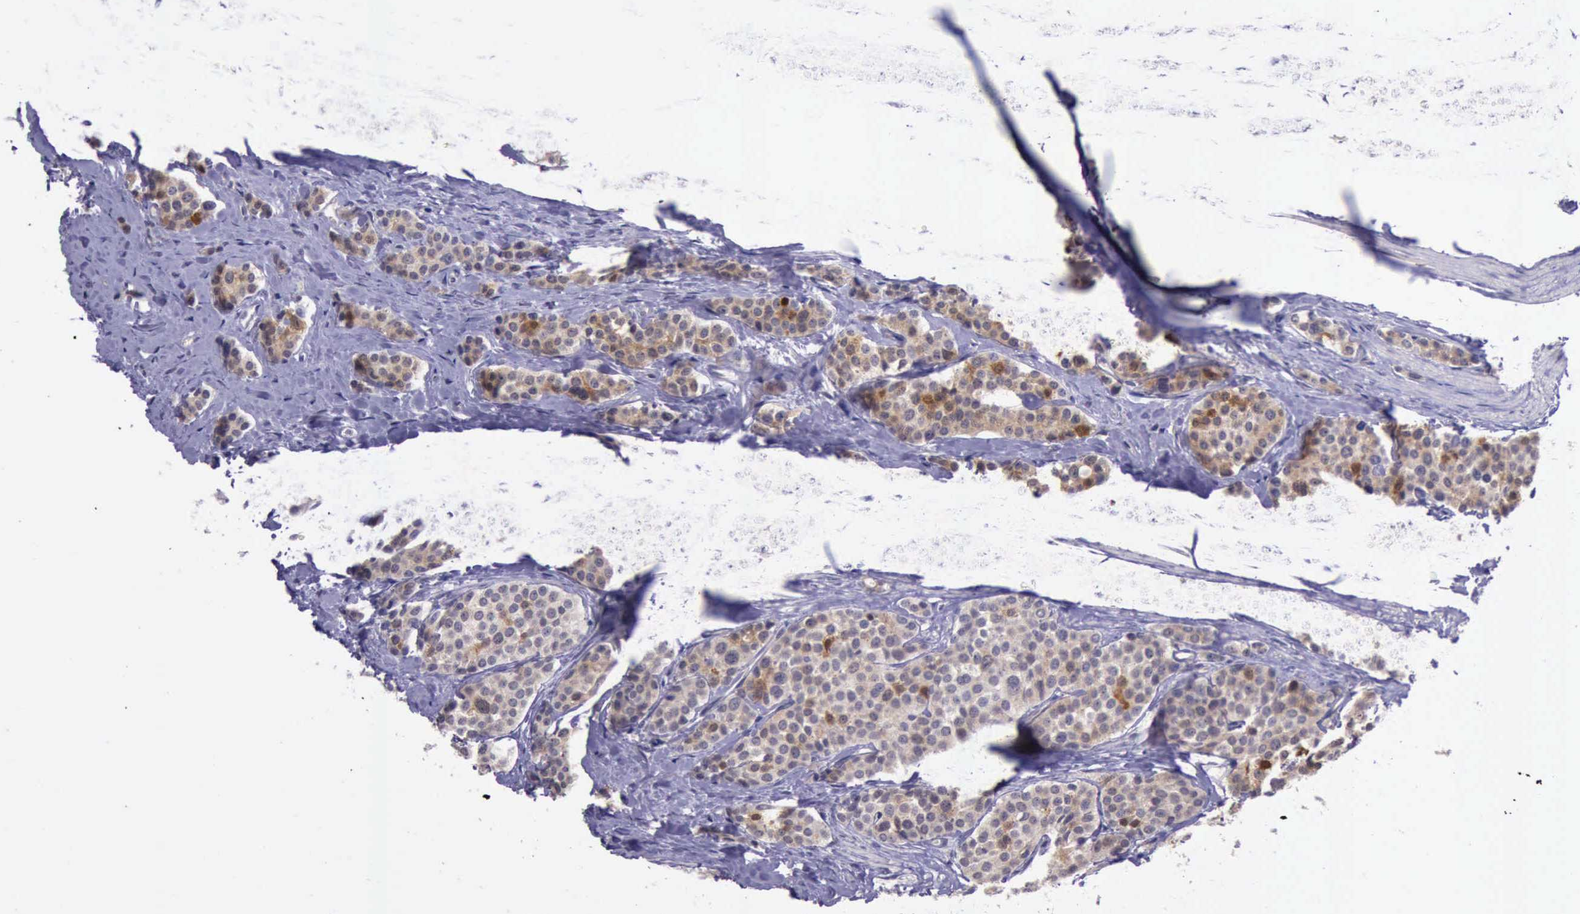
{"staining": {"intensity": "moderate", "quantity": ">75%", "location": "cytoplasmic/membranous"}, "tissue": "carcinoid", "cell_type": "Tumor cells", "image_type": "cancer", "snomed": [{"axis": "morphology", "description": "Carcinoid, malignant, NOS"}, {"axis": "topography", "description": "Small intestine"}], "caption": "Moderate cytoplasmic/membranous staining for a protein is appreciated in approximately >75% of tumor cells of carcinoid using IHC.", "gene": "PLEK2", "patient": {"sex": "male", "age": 60}}